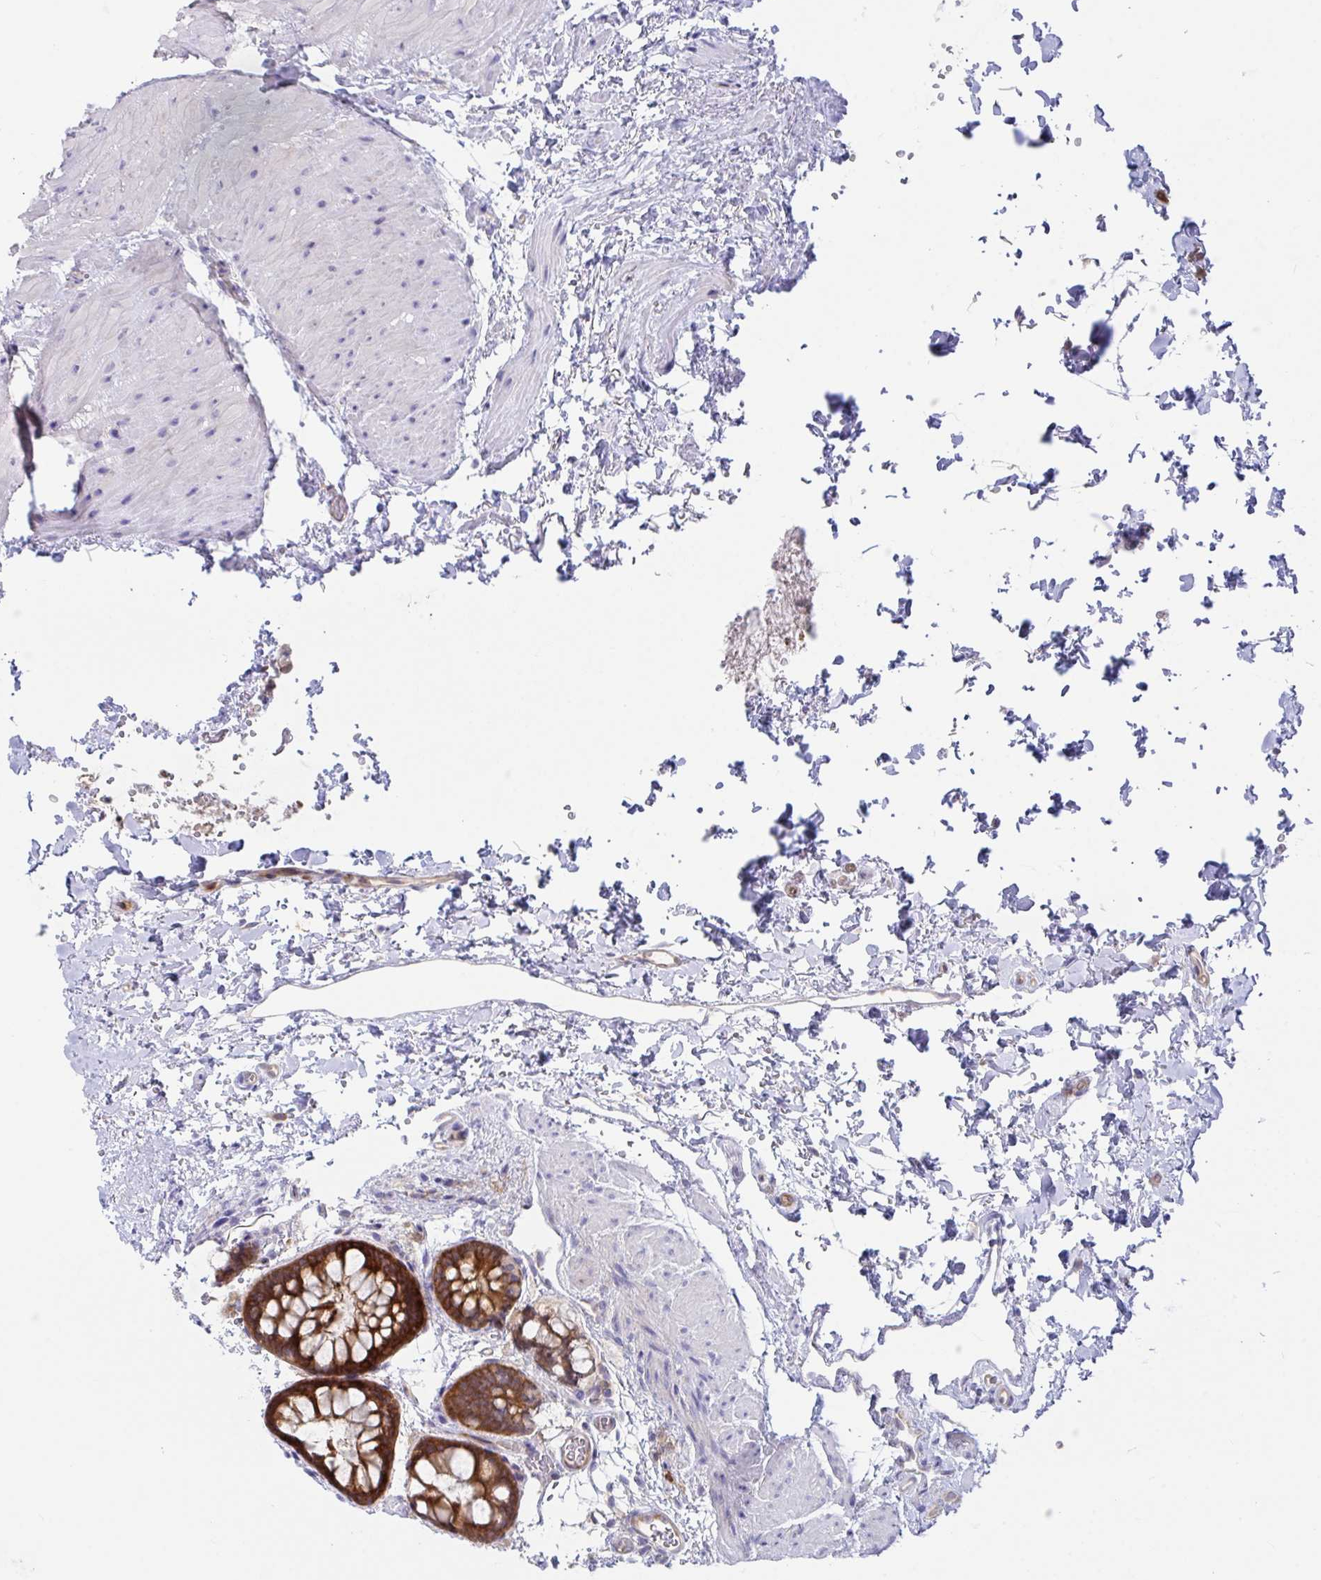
{"staining": {"intensity": "strong", "quantity": ">75%", "location": "cytoplasmic/membranous"}, "tissue": "rectum", "cell_type": "Glandular cells", "image_type": "normal", "snomed": [{"axis": "morphology", "description": "Normal tissue, NOS"}, {"axis": "topography", "description": "Rectum"}], "caption": "Immunohistochemical staining of benign human rectum shows strong cytoplasmic/membranous protein expression in approximately >75% of glandular cells.", "gene": "YARS2", "patient": {"sex": "female", "age": 69}}